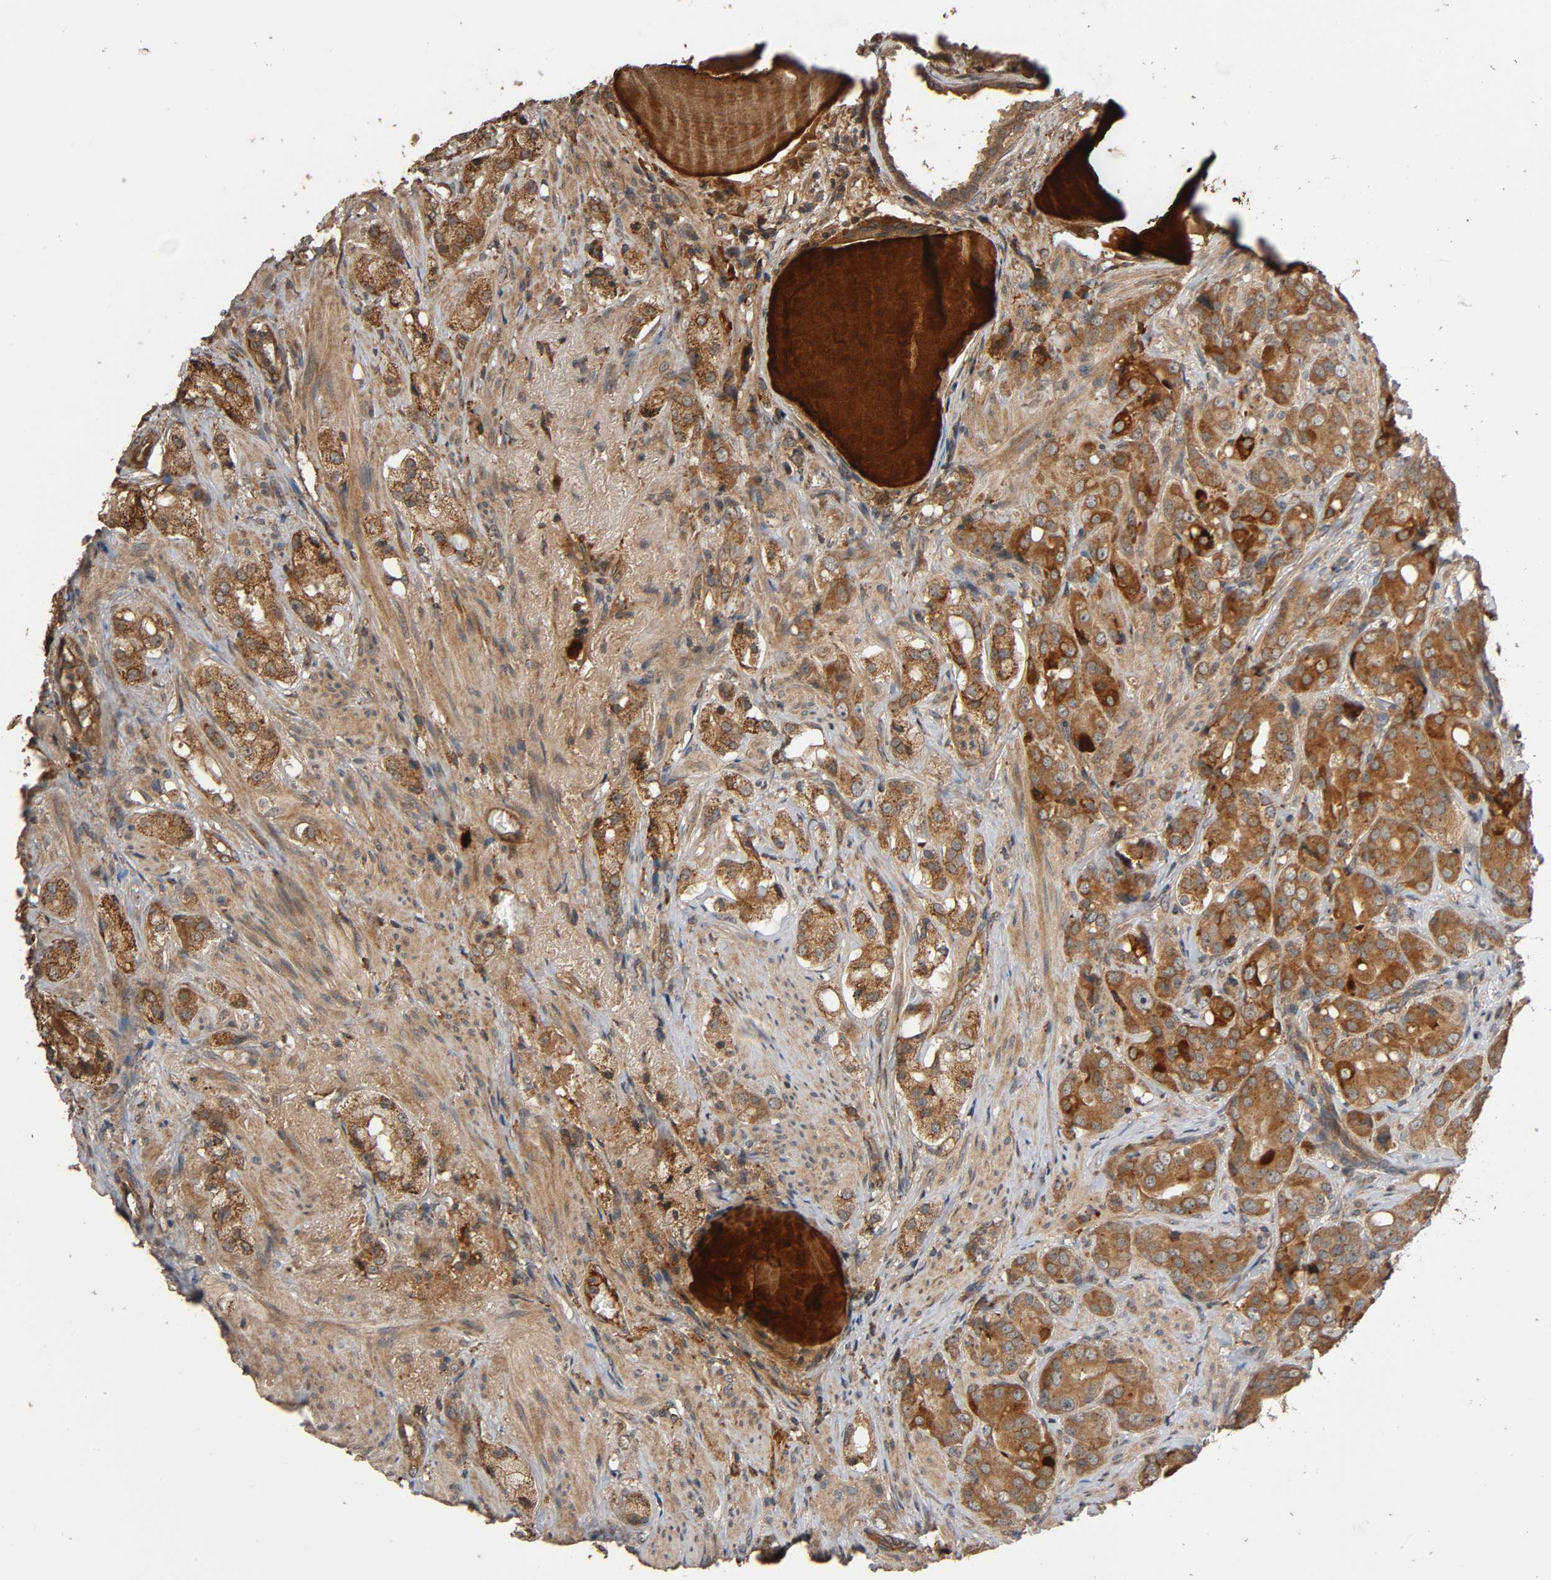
{"staining": {"intensity": "strong", "quantity": ">75%", "location": "cytoplasmic/membranous"}, "tissue": "prostate cancer", "cell_type": "Tumor cells", "image_type": "cancer", "snomed": [{"axis": "morphology", "description": "Adenocarcinoma, High grade"}, {"axis": "topography", "description": "Prostate"}], "caption": "Adenocarcinoma (high-grade) (prostate) stained for a protein demonstrates strong cytoplasmic/membranous positivity in tumor cells.", "gene": "MAP3K8", "patient": {"sex": "male", "age": 68}}